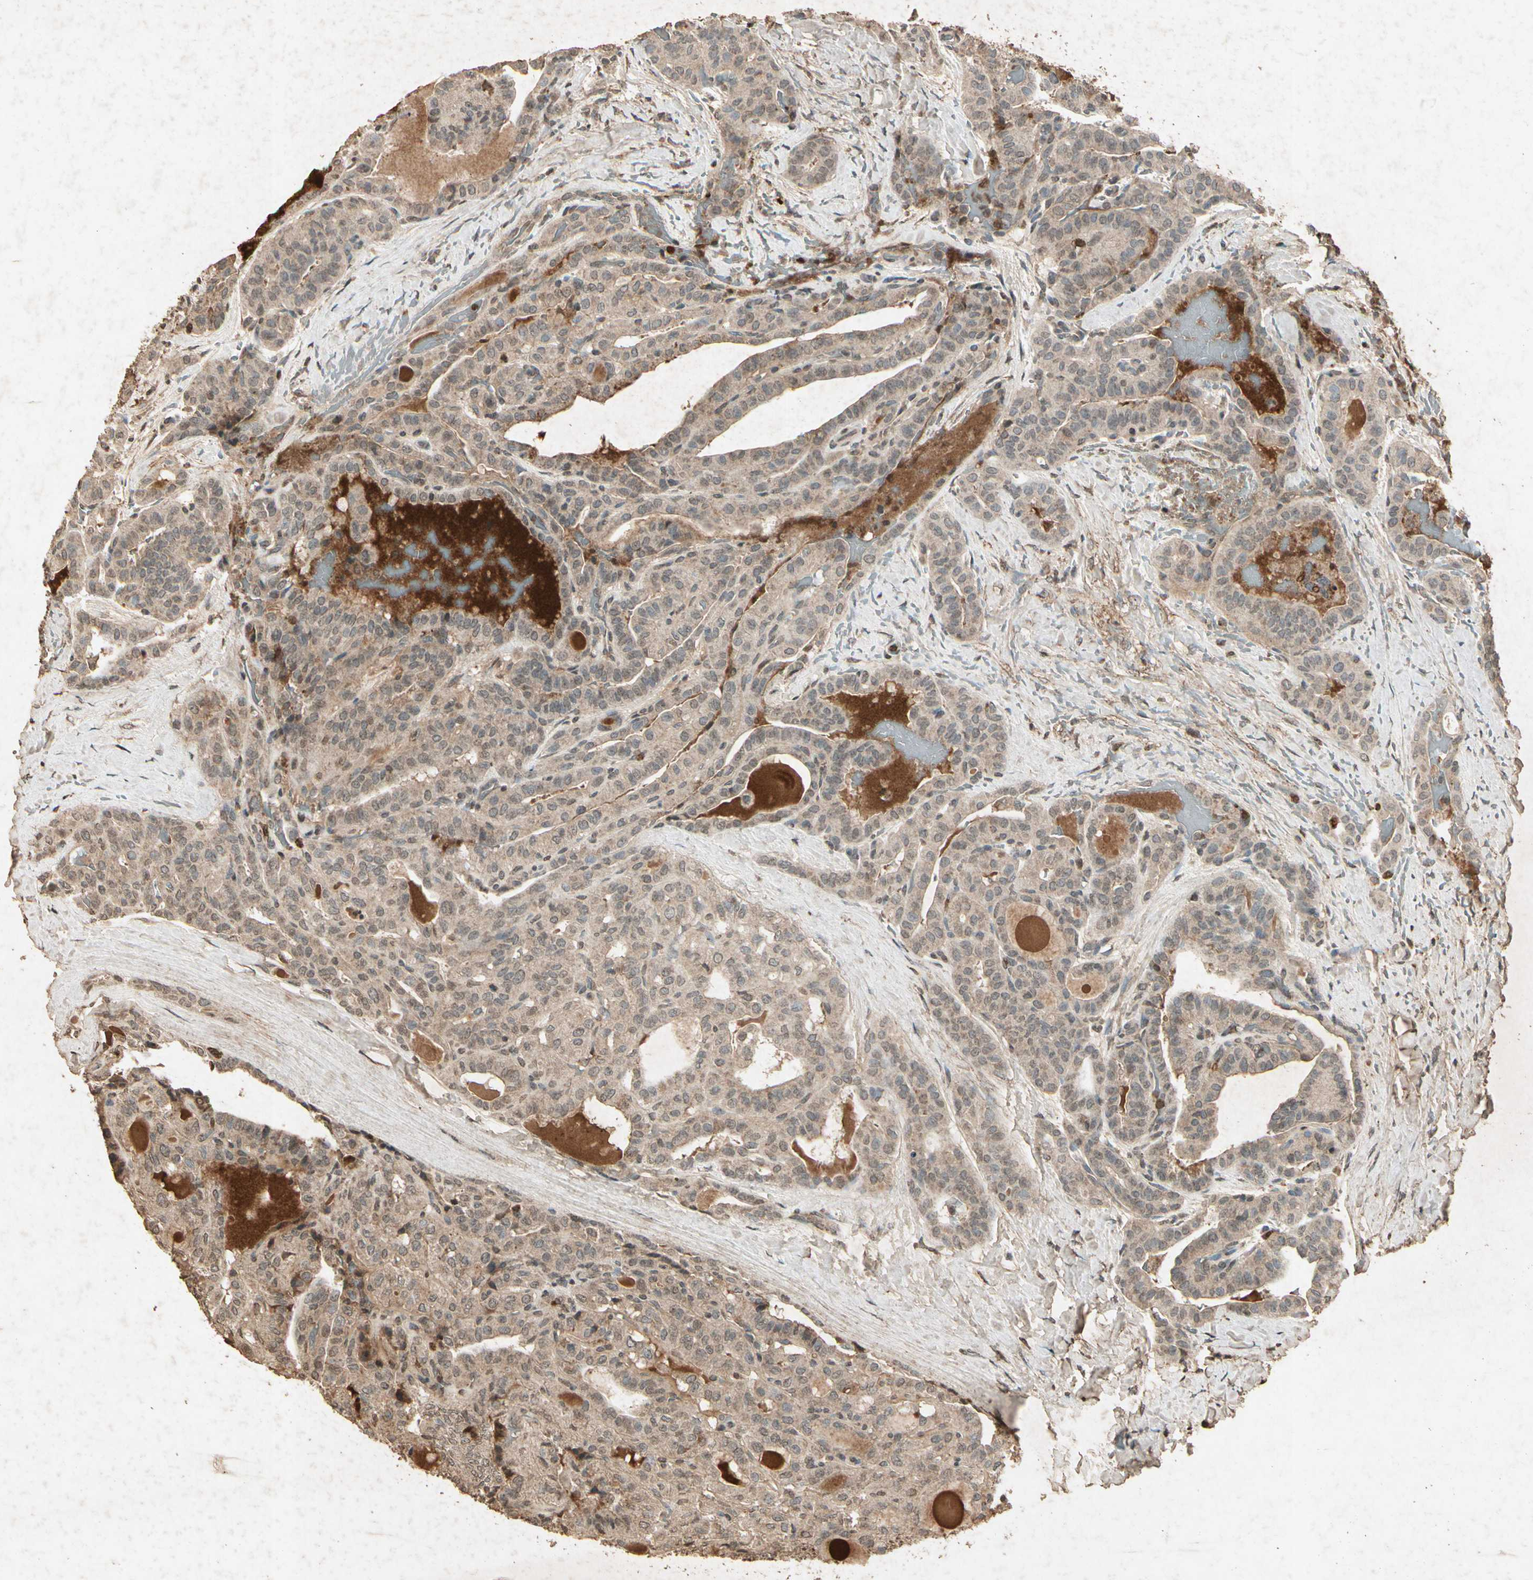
{"staining": {"intensity": "moderate", "quantity": ">75%", "location": "cytoplasmic/membranous"}, "tissue": "thyroid cancer", "cell_type": "Tumor cells", "image_type": "cancer", "snomed": [{"axis": "morphology", "description": "Papillary adenocarcinoma, NOS"}, {"axis": "topography", "description": "Thyroid gland"}], "caption": "Tumor cells demonstrate medium levels of moderate cytoplasmic/membranous positivity in approximately >75% of cells in thyroid cancer (papillary adenocarcinoma).", "gene": "GC", "patient": {"sex": "male", "age": 77}}